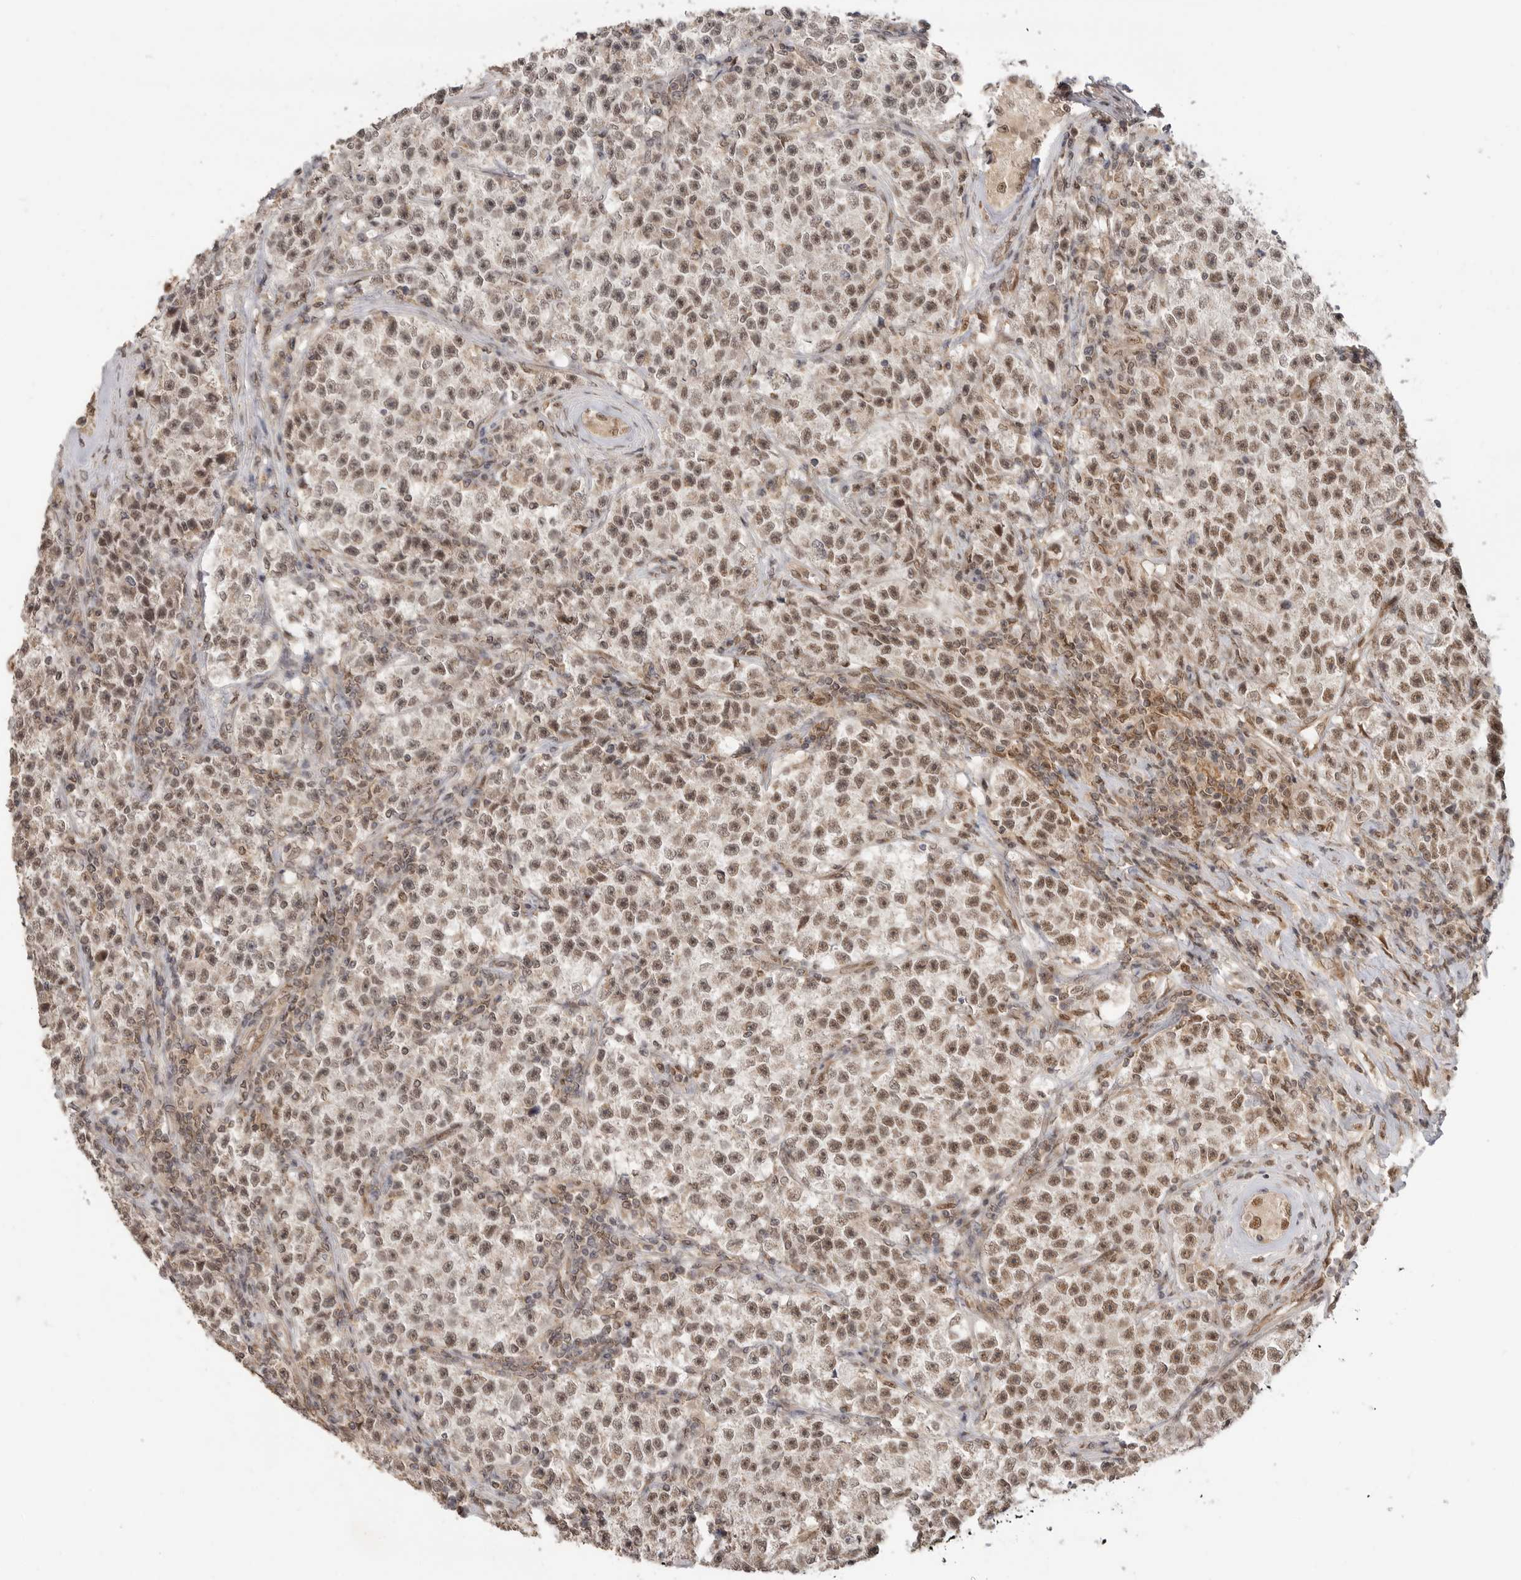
{"staining": {"intensity": "moderate", "quantity": ">75%", "location": "cytoplasmic/membranous,nuclear"}, "tissue": "testis cancer", "cell_type": "Tumor cells", "image_type": "cancer", "snomed": [{"axis": "morphology", "description": "Seminoma, NOS"}, {"axis": "topography", "description": "Testis"}], "caption": "This is a histology image of immunohistochemistry (IHC) staining of testis cancer, which shows moderate expression in the cytoplasmic/membranous and nuclear of tumor cells.", "gene": "ALKAL1", "patient": {"sex": "male", "age": 22}}